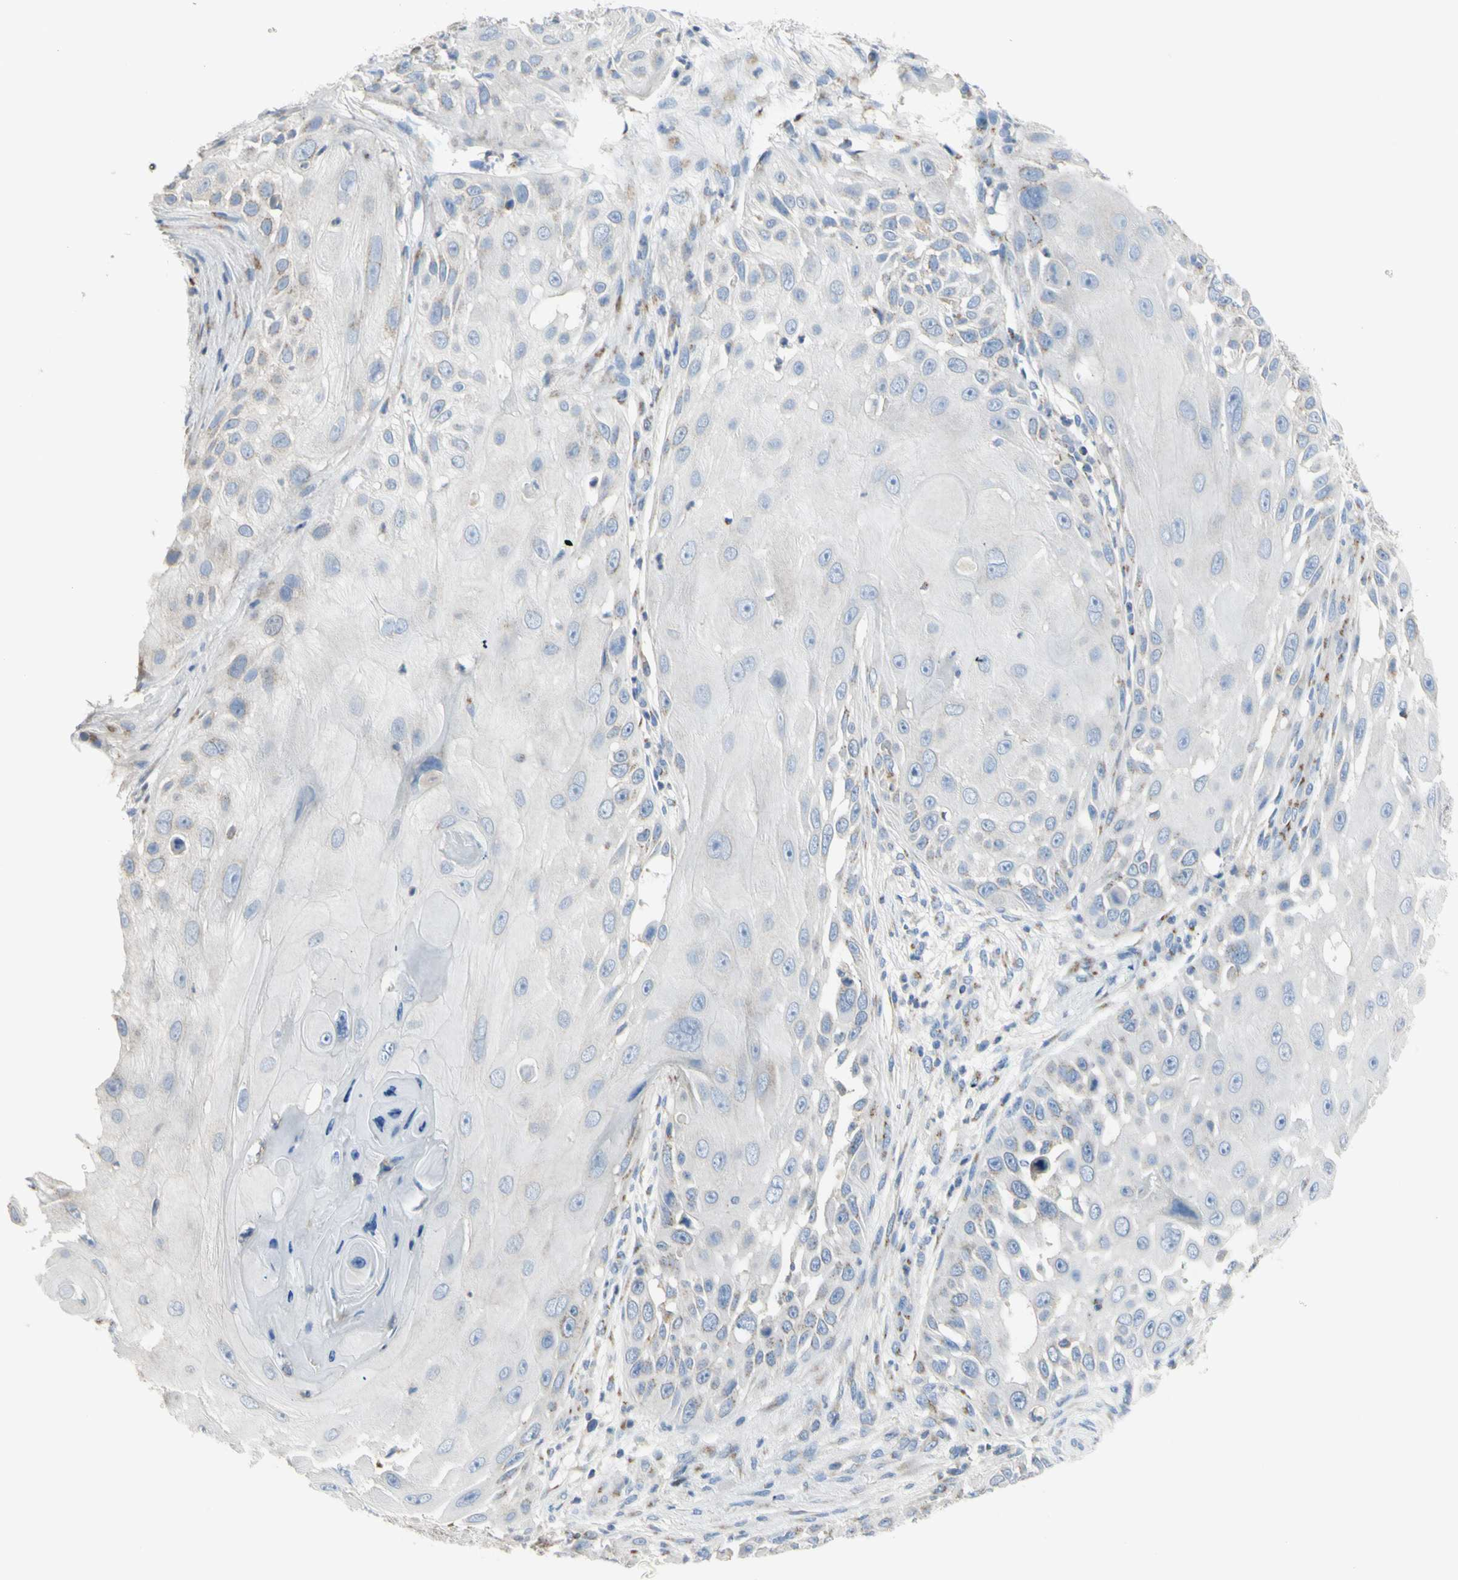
{"staining": {"intensity": "weak", "quantity": "<25%", "location": "cytoplasmic/membranous"}, "tissue": "skin cancer", "cell_type": "Tumor cells", "image_type": "cancer", "snomed": [{"axis": "morphology", "description": "Squamous cell carcinoma, NOS"}, {"axis": "topography", "description": "Skin"}], "caption": "A photomicrograph of human skin cancer (squamous cell carcinoma) is negative for staining in tumor cells.", "gene": "B4GALT3", "patient": {"sex": "female", "age": 44}}